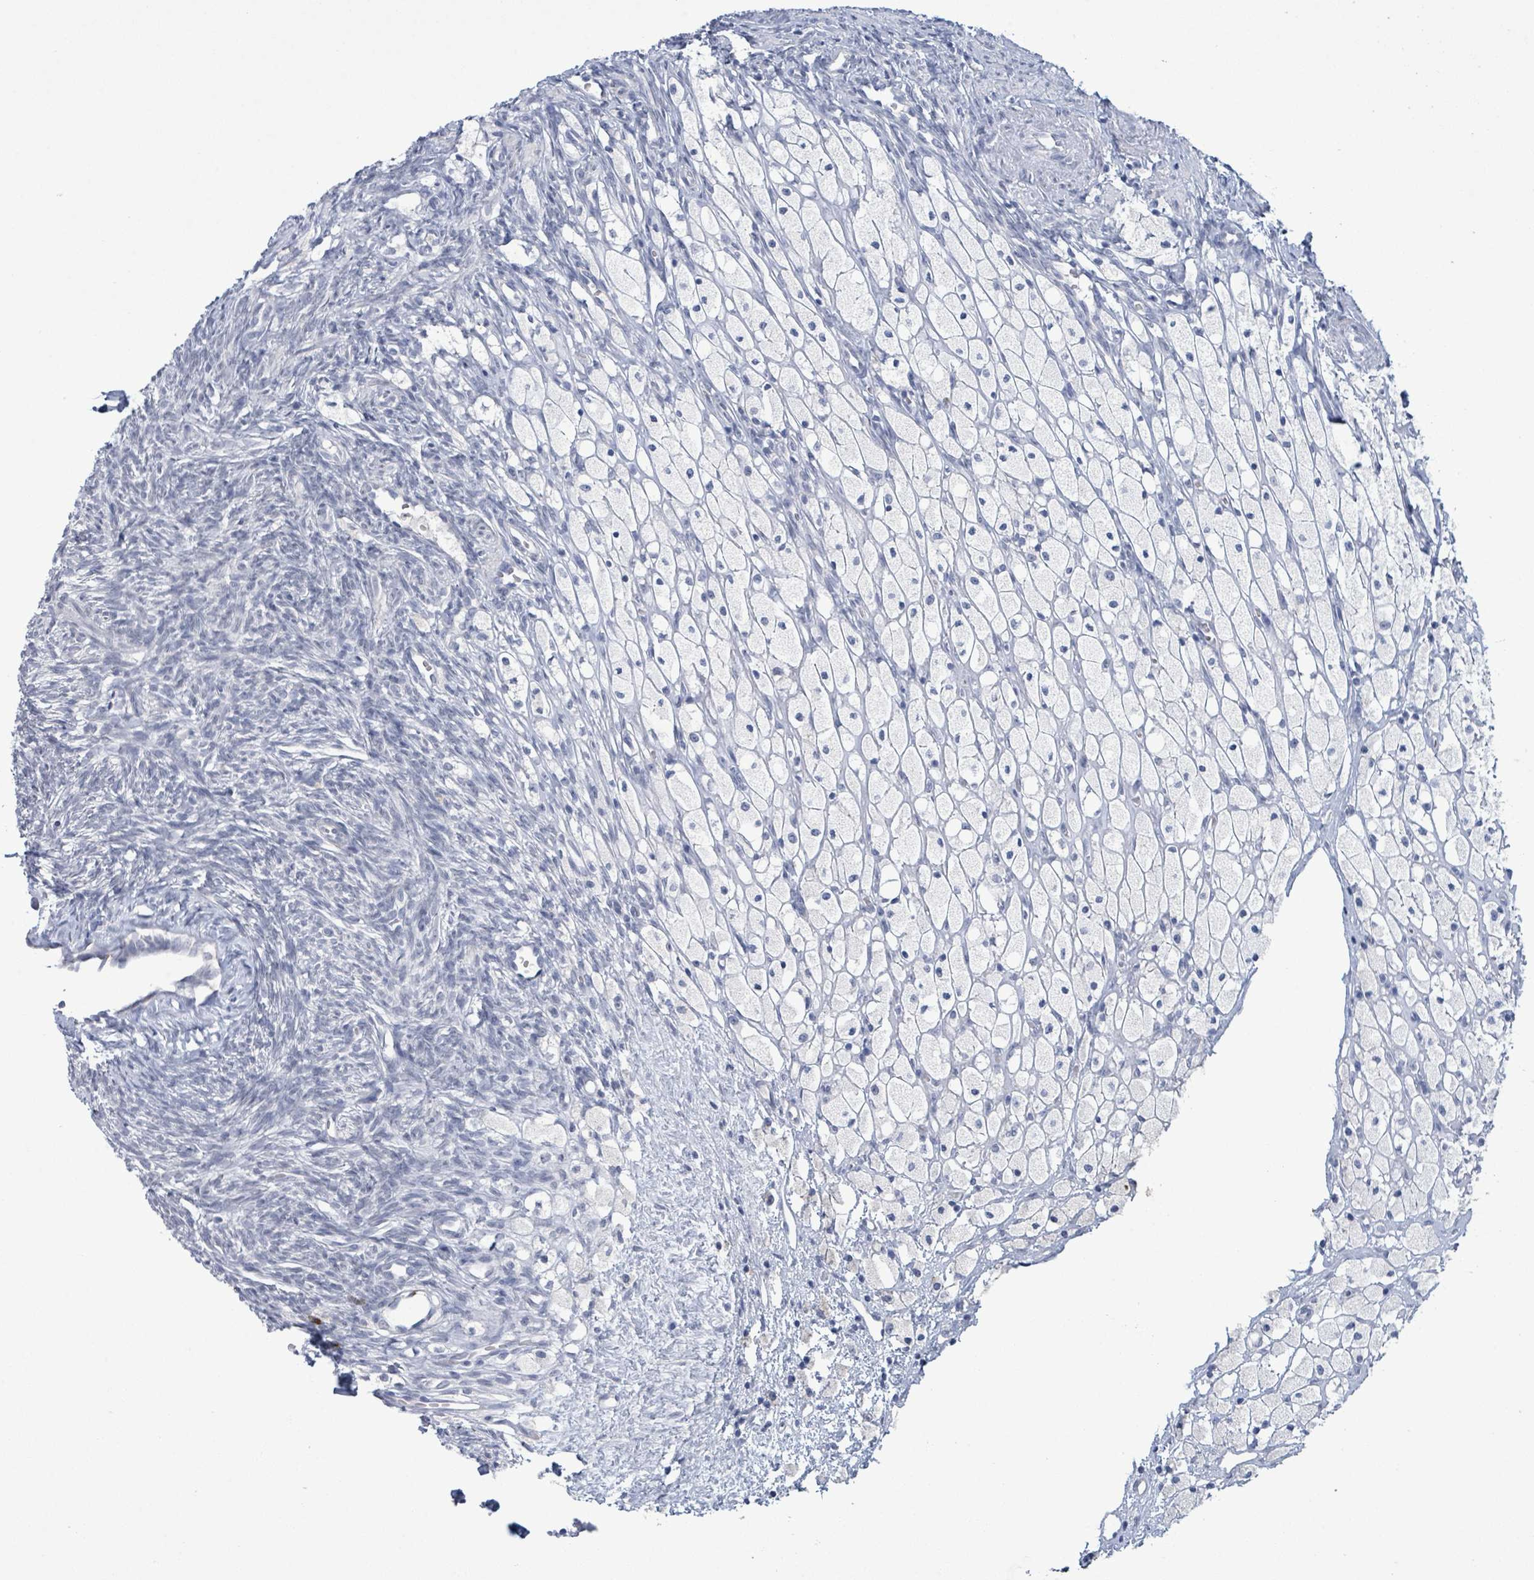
{"staining": {"intensity": "negative", "quantity": "none", "location": "none"}, "tissue": "ovary", "cell_type": "Follicle cells", "image_type": "normal", "snomed": [{"axis": "morphology", "description": "Normal tissue, NOS"}, {"axis": "topography", "description": "Ovary"}], "caption": "Immunohistochemistry (IHC) image of benign ovary stained for a protein (brown), which displays no expression in follicle cells. (Brightfield microscopy of DAB (3,3'-diaminobenzidine) IHC at high magnification).", "gene": "LCLAT1", "patient": {"sex": "female", "age": 51}}